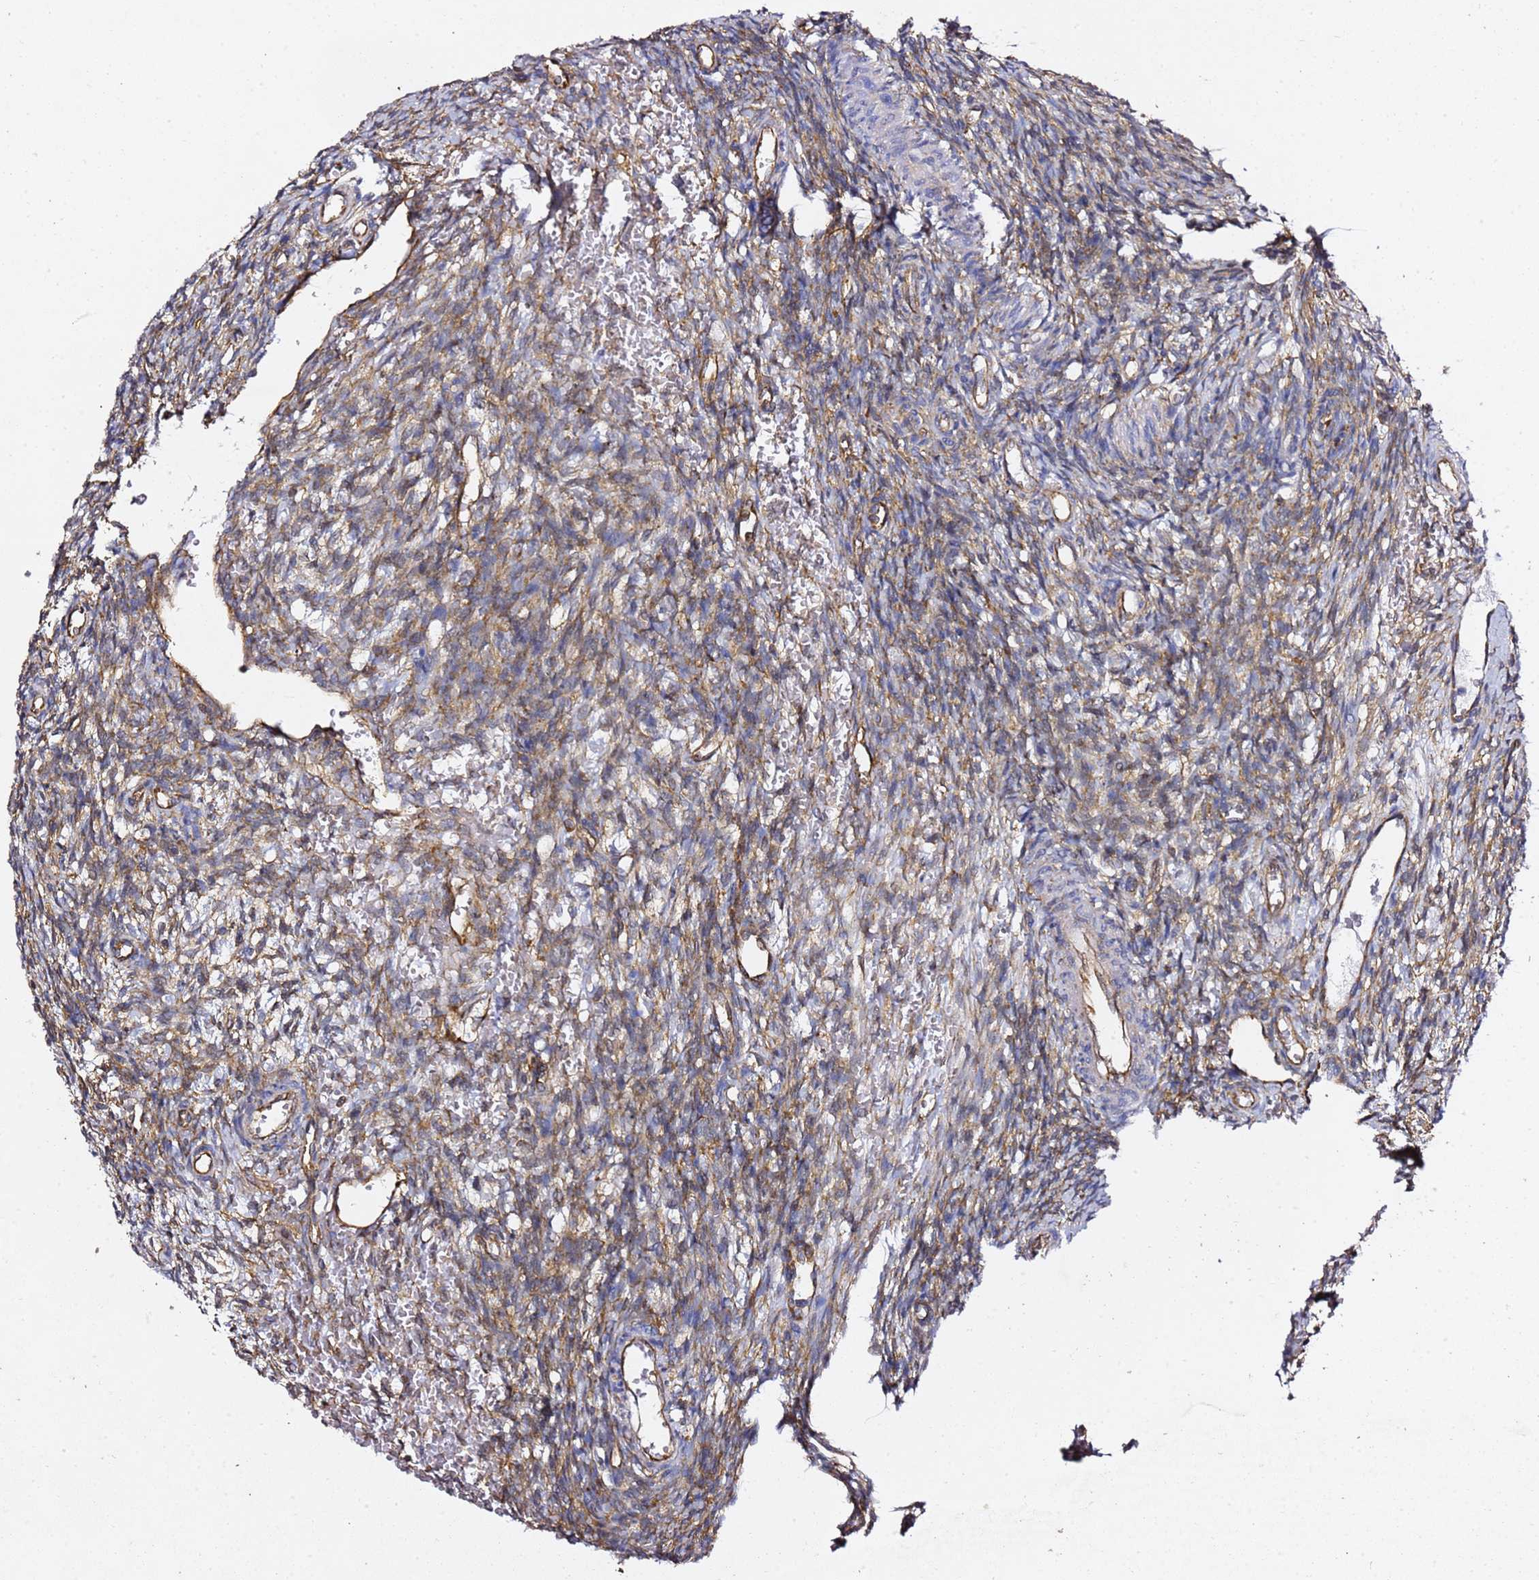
{"staining": {"intensity": "moderate", "quantity": "25%-75%", "location": "cytoplasmic/membranous"}, "tissue": "ovary", "cell_type": "Ovarian stroma cells", "image_type": "normal", "snomed": [{"axis": "morphology", "description": "Normal tissue, NOS"}, {"axis": "topography", "description": "Ovary"}], "caption": "Brown immunohistochemical staining in benign ovary shows moderate cytoplasmic/membranous expression in about 25%-75% of ovarian stroma cells.", "gene": "TPST1", "patient": {"sex": "female", "age": 39}}